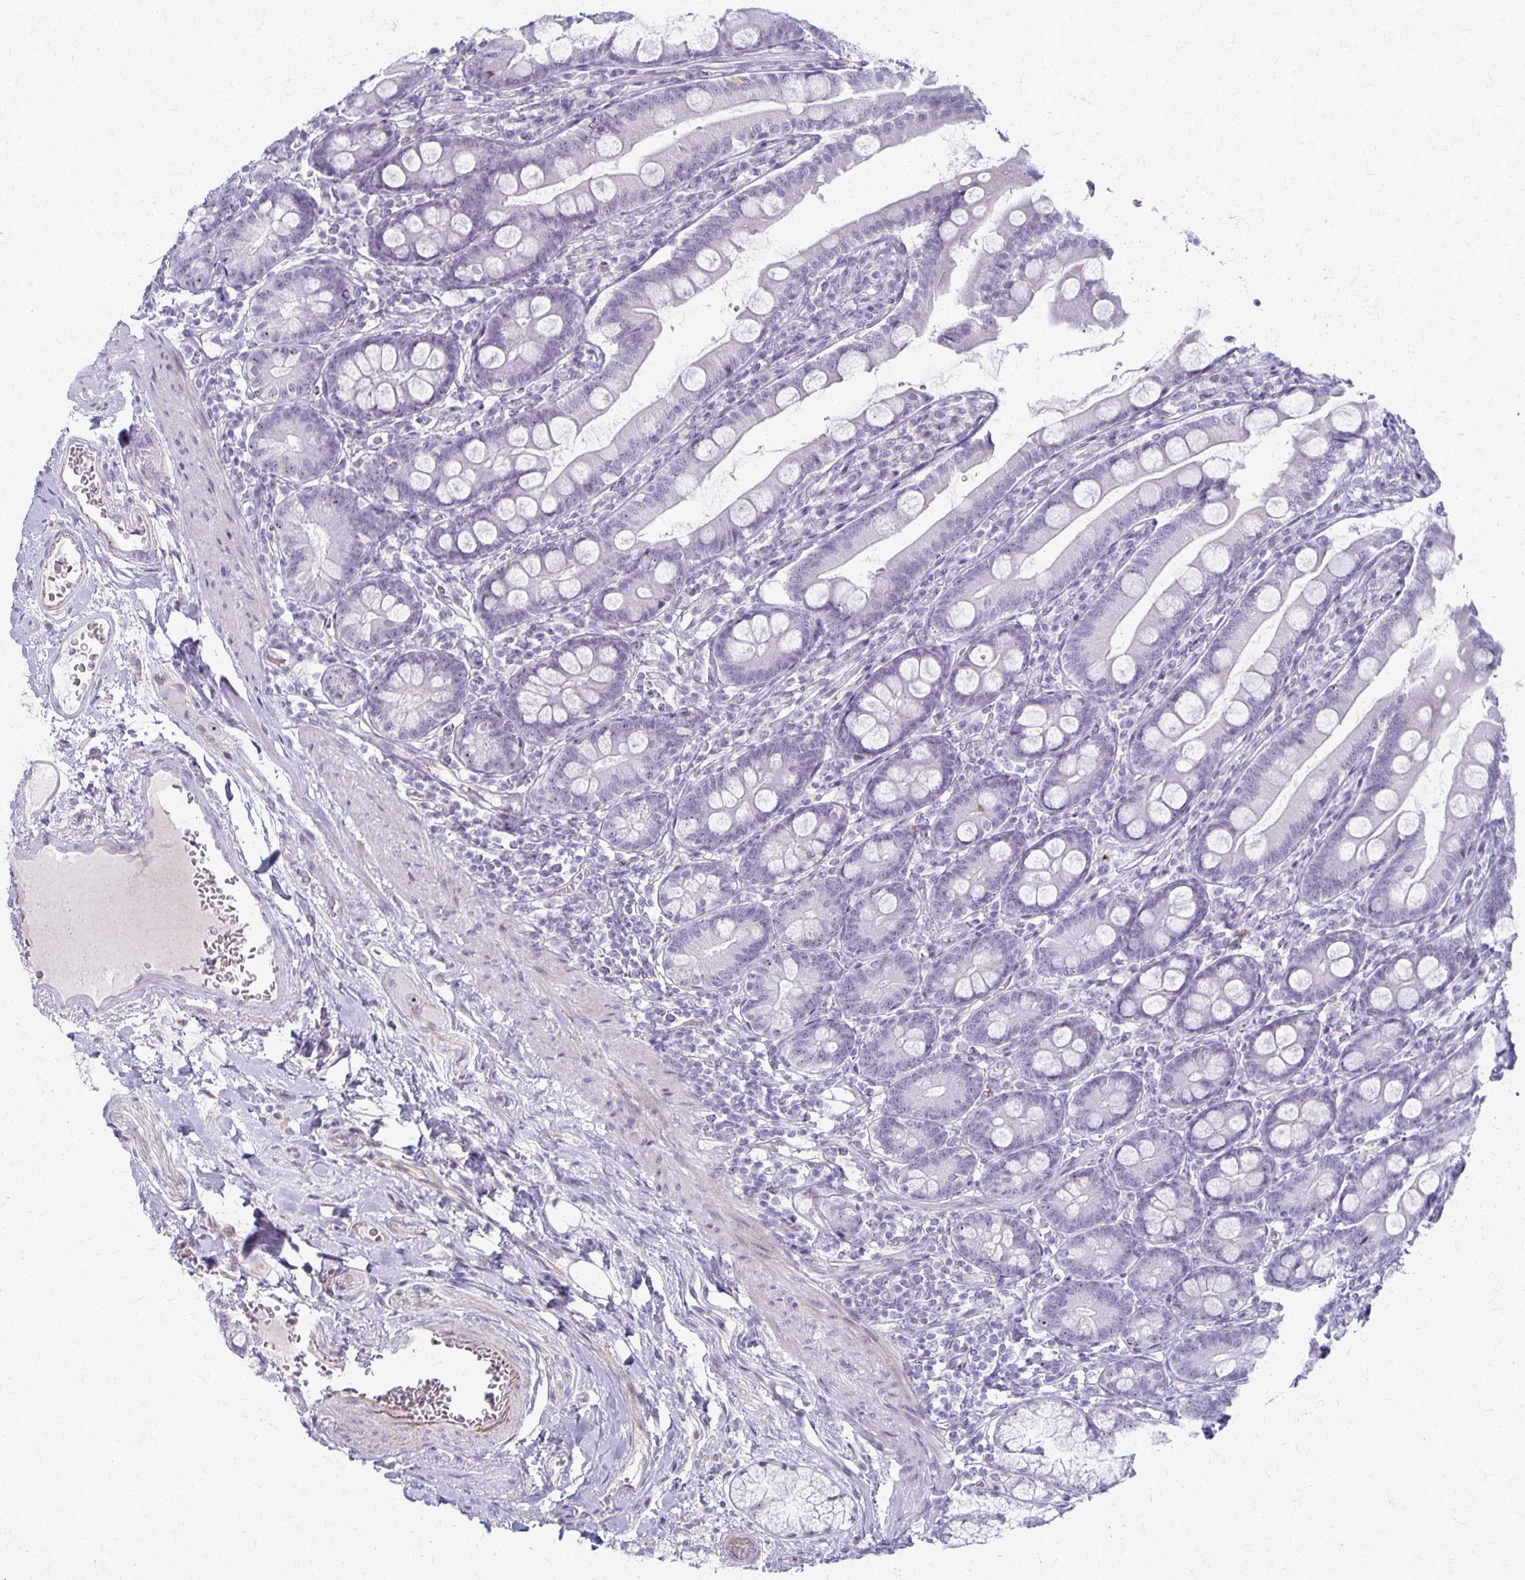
{"staining": {"intensity": "negative", "quantity": "none", "location": "none"}, "tissue": "duodenum", "cell_type": "Glandular cells", "image_type": "normal", "snomed": [{"axis": "morphology", "description": "Normal tissue, NOS"}, {"axis": "topography", "description": "Duodenum"}], "caption": "Glandular cells show no significant protein staining in unremarkable duodenum. (DAB immunohistochemistry (IHC) visualized using brightfield microscopy, high magnification).", "gene": "DLK2", "patient": {"sex": "female", "age": 67}}